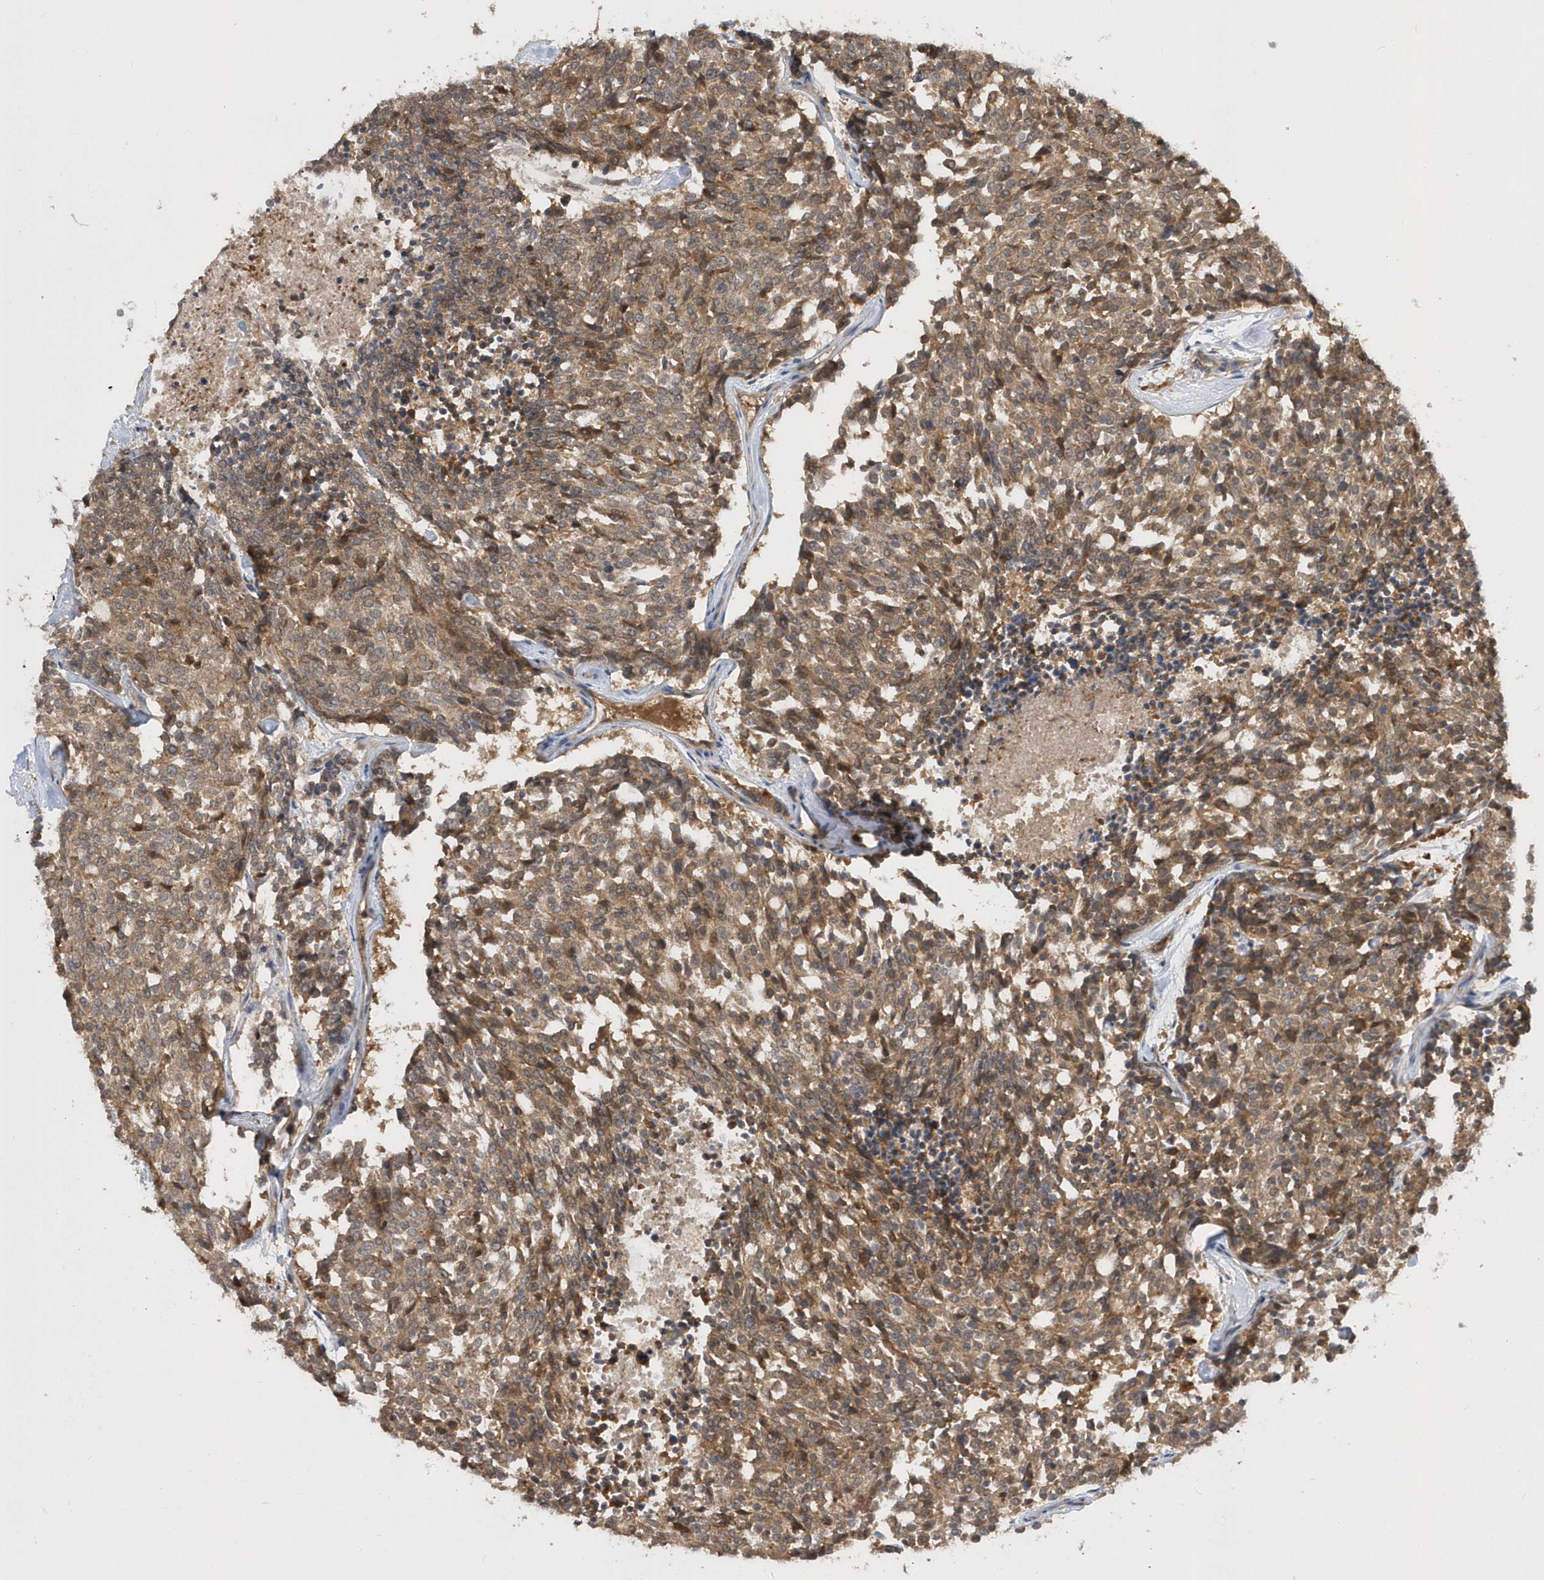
{"staining": {"intensity": "moderate", "quantity": ">75%", "location": "cytoplasmic/membranous"}, "tissue": "carcinoid", "cell_type": "Tumor cells", "image_type": "cancer", "snomed": [{"axis": "morphology", "description": "Carcinoid, malignant, NOS"}, {"axis": "topography", "description": "Pancreas"}], "caption": "Human carcinoid stained for a protein (brown) demonstrates moderate cytoplasmic/membranous positive staining in approximately >75% of tumor cells.", "gene": "RPE", "patient": {"sex": "female", "age": 54}}